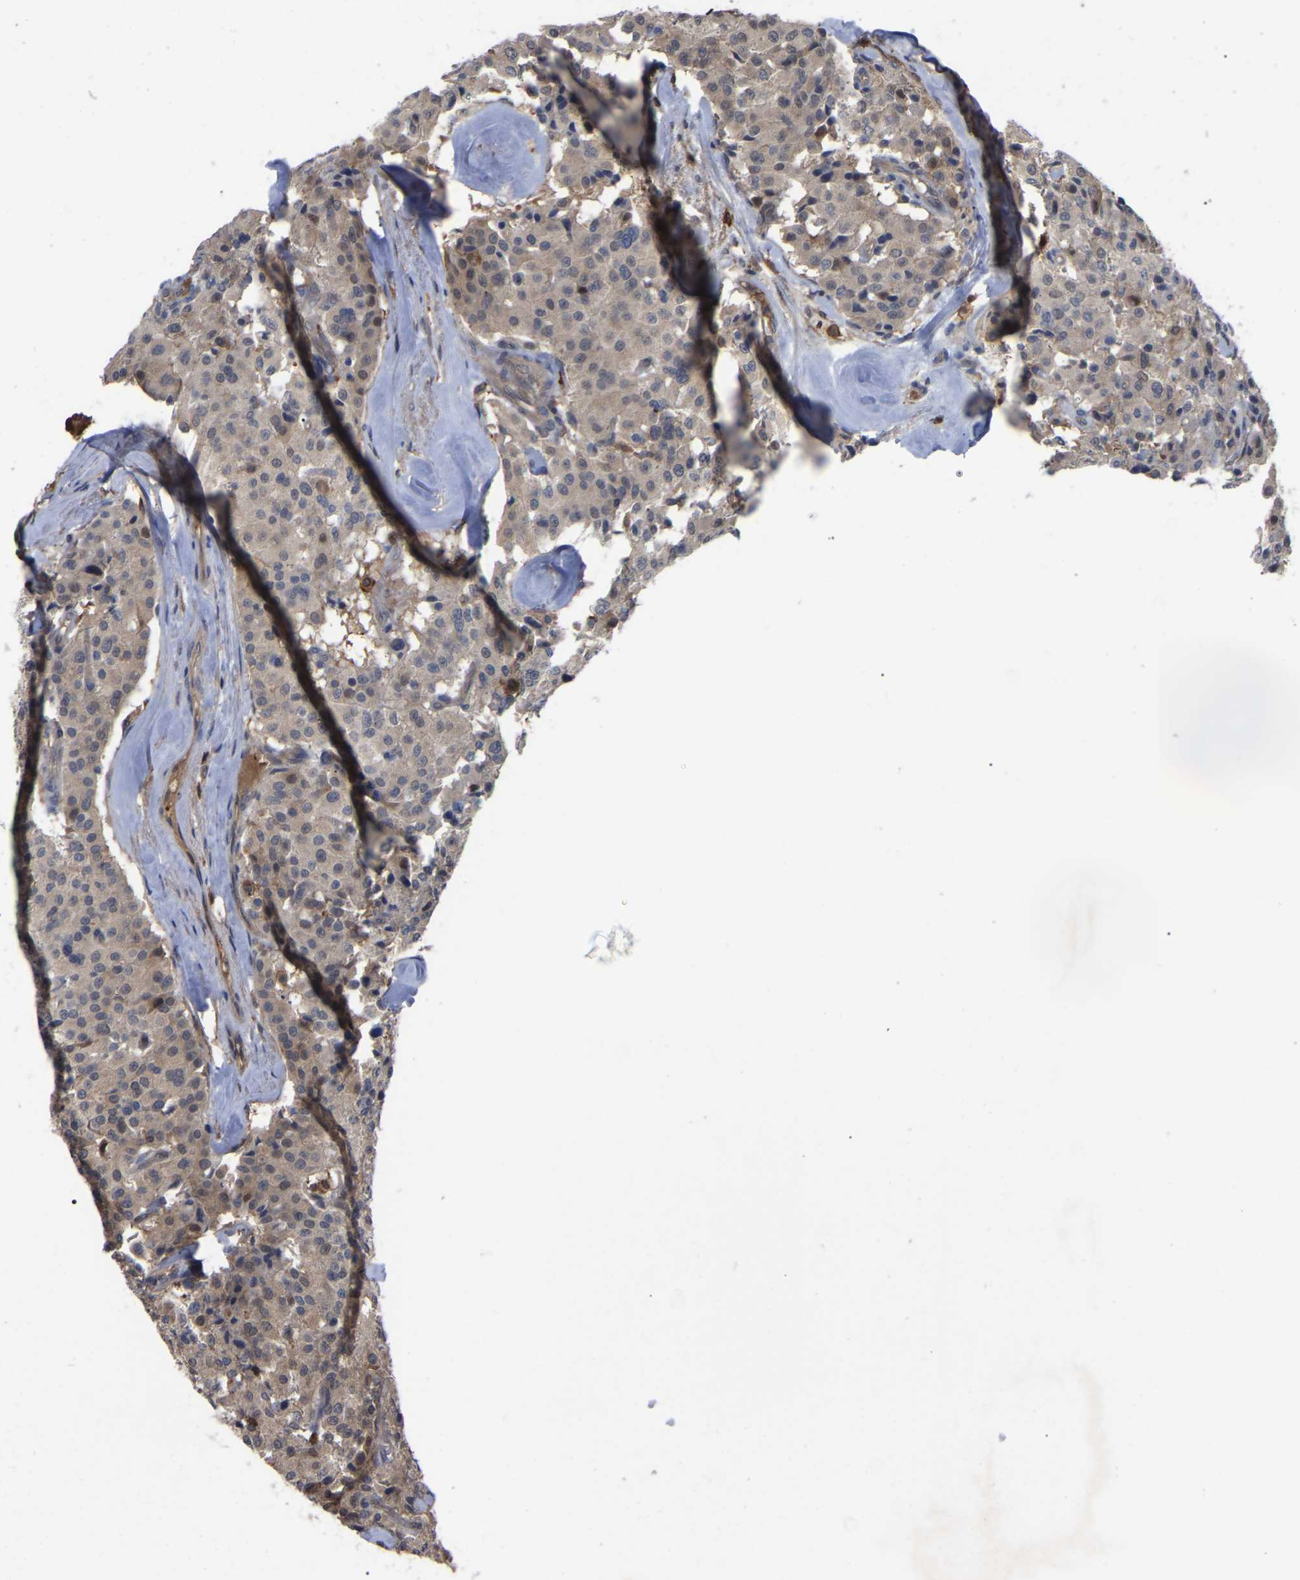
{"staining": {"intensity": "weak", "quantity": ">75%", "location": "cytoplasmic/membranous"}, "tissue": "carcinoid", "cell_type": "Tumor cells", "image_type": "cancer", "snomed": [{"axis": "morphology", "description": "Carcinoid, malignant, NOS"}, {"axis": "topography", "description": "Lung"}], "caption": "High-magnification brightfield microscopy of carcinoid (malignant) stained with DAB (3,3'-diaminobenzidine) (brown) and counterstained with hematoxylin (blue). tumor cells exhibit weak cytoplasmic/membranous expression is seen in approximately>75% of cells. (DAB = brown stain, brightfield microscopy at high magnification).", "gene": "CIT", "patient": {"sex": "male", "age": 30}}